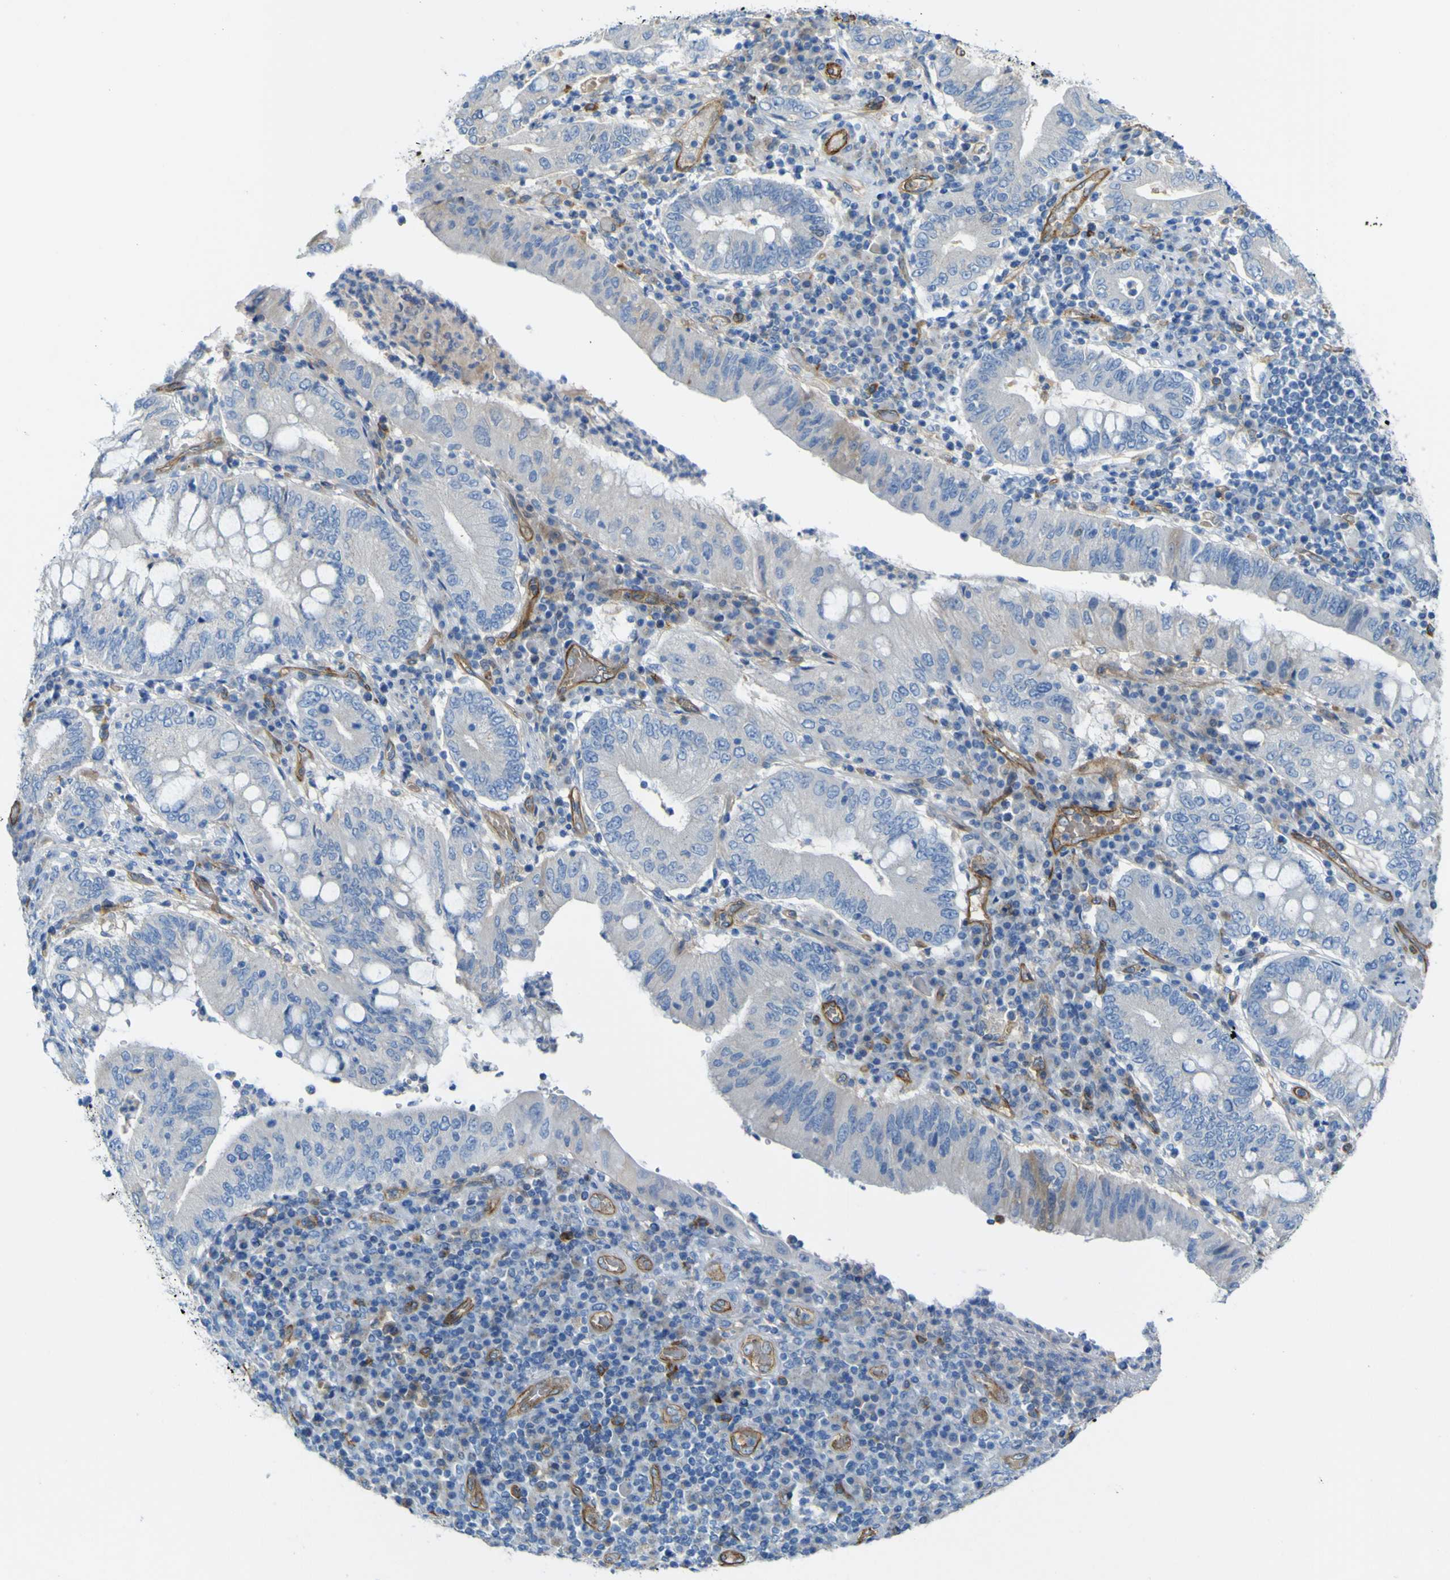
{"staining": {"intensity": "negative", "quantity": "none", "location": "none"}, "tissue": "stomach cancer", "cell_type": "Tumor cells", "image_type": "cancer", "snomed": [{"axis": "morphology", "description": "Normal tissue, NOS"}, {"axis": "morphology", "description": "Adenocarcinoma, NOS"}, {"axis": "topography", "description": "Esophagus"}, {"axis": "topography", "description": "Stomach, upper"}, {"axis": "topography", "description": "Peripheral nerve tissue"}], "caption": "This is an immunohistochemistry (IHC) histopathology image of human stomach adenocarcinoma. There is no staining in tumor cells.", "gene": "CD93", "patient": {"sex": "male", "age": 62}}